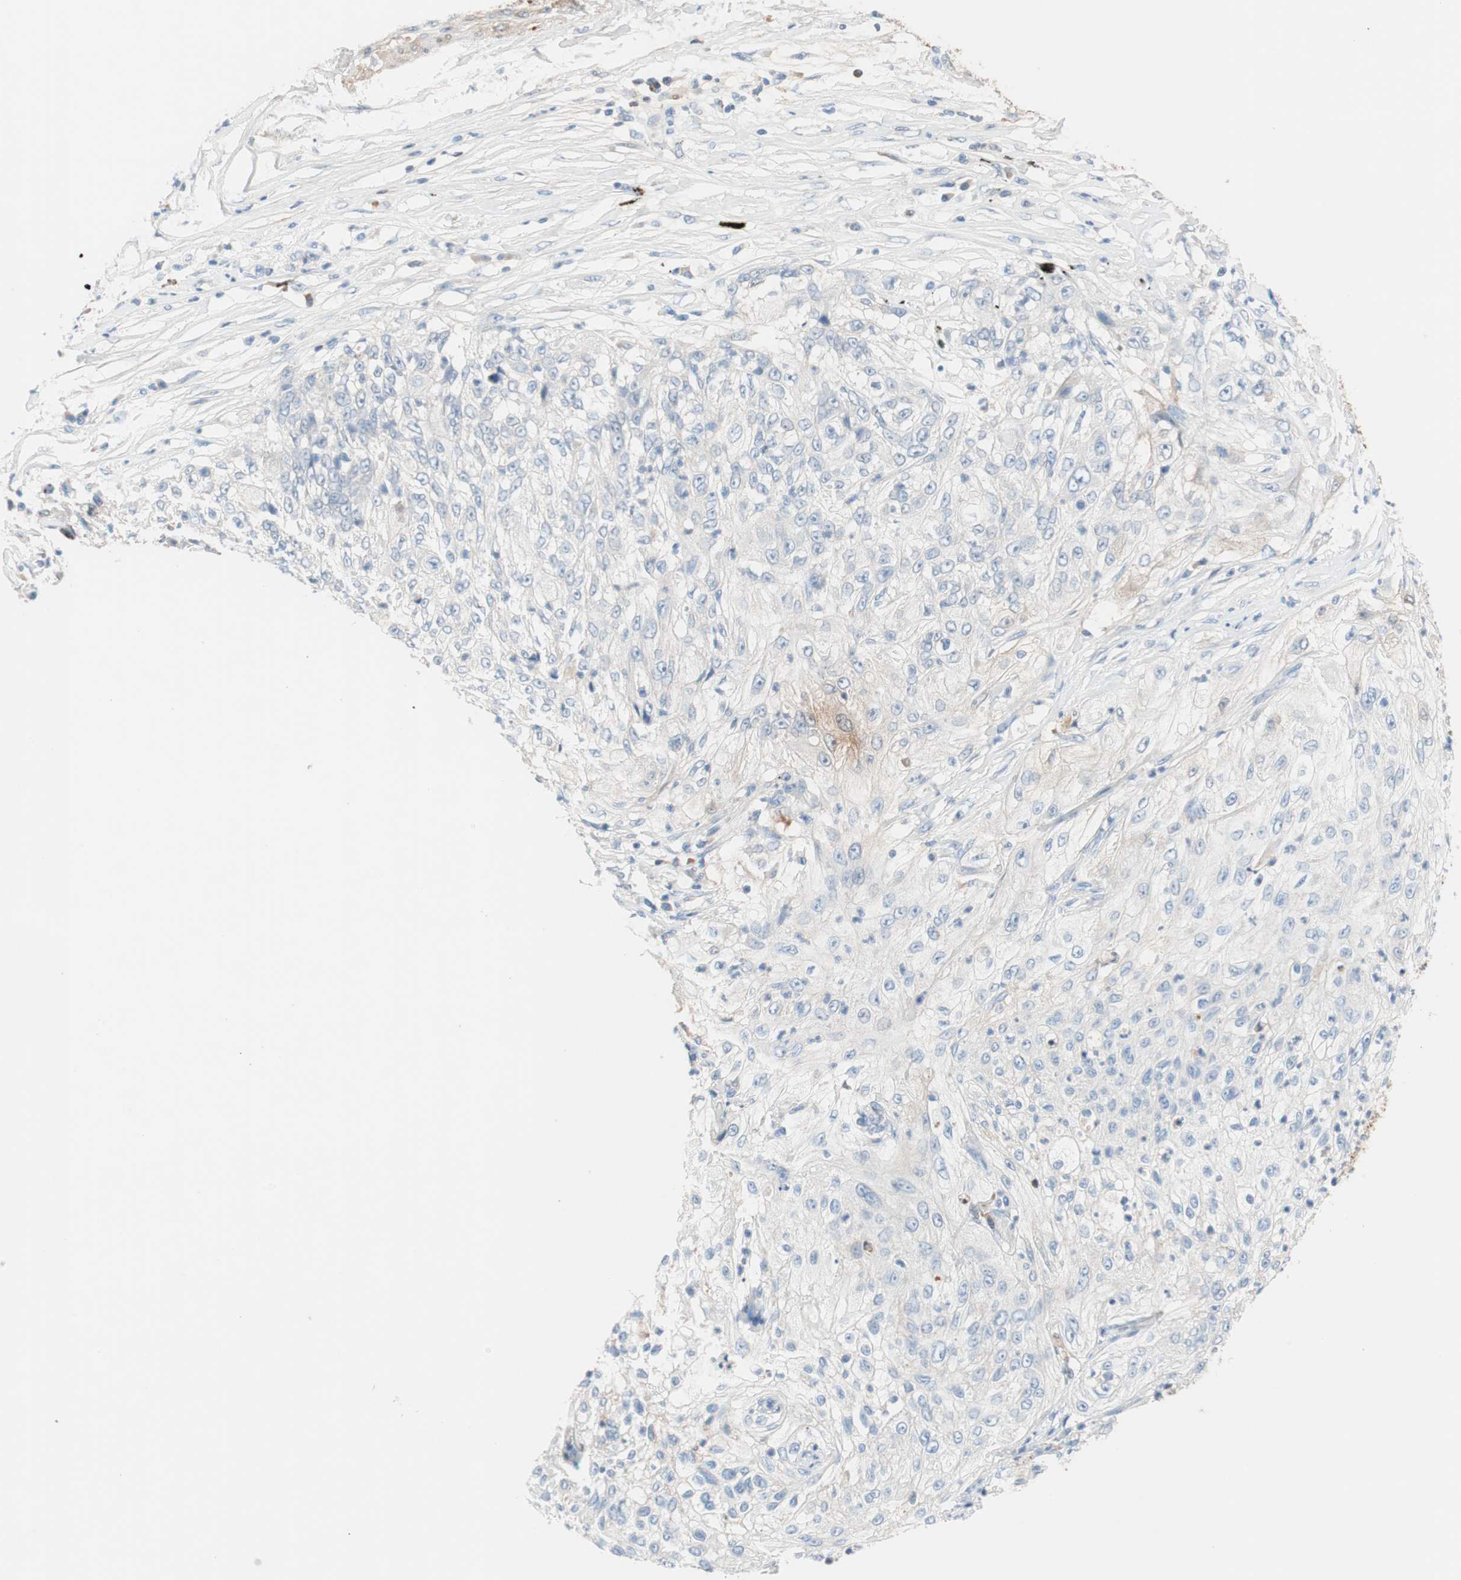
{"staining": {"intensity": "negative", "quantity": "none", "location": "none"}, "tissue": "lung cancer", "cell_type": "Tumor cells", "image_type": "cancer", "snomed": [{"axis": "morphology", "description": "Inflammation, NOS"}, {"axis": "morphology", "description": "Squamous cell carcinoma, NOS"}, {"axis": "topography", "description": "Lymph node"}, {"axis": "topography", "description": "Soft tissue"}, {"axis": "topography", "description": "Lung"}], "caption": "This is a photomicrograph of immunohistochemistry (IHC) staining of squamous cell carcinoma (lung), which shows no expression in tumor cells. (DAB IHC visualized using brightfield microscopy, high magnification).", "gene": "RBP4", "patient": {"sex": "male", "age": 66}}